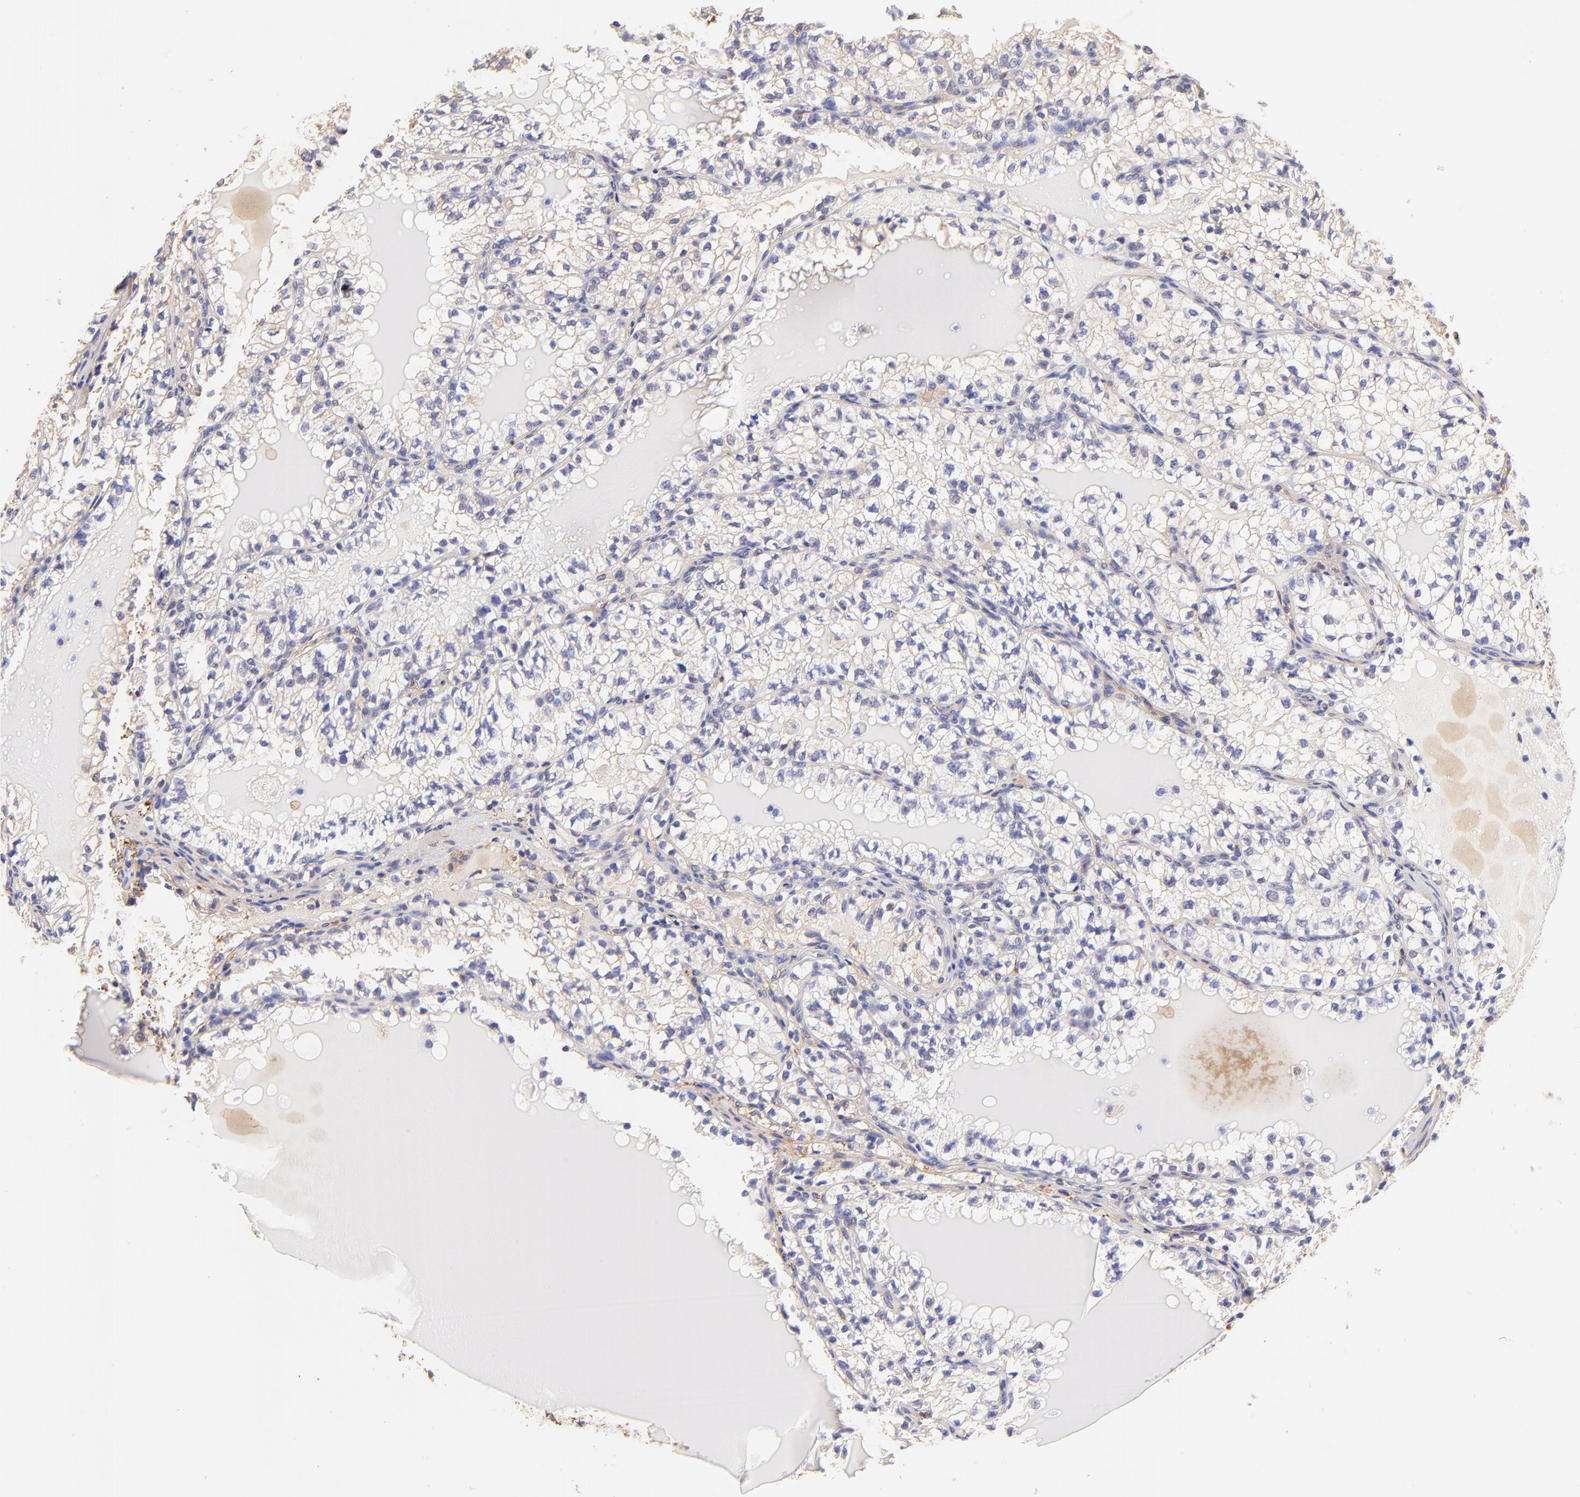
{"staining": {"intensity": "weak", "quantity": "<25%", "location": "cytoplasmic/membranous"}, "tissue": "renal cancer", "cell_type": "Tumor cells", "image_type": "cancer", "snomed": [{"axis": "morphology", "description": "Adenocarcinoma, NOS"}, {"axis": "topography", "description": "Kidney"}], "caption": "An immunohistochemistry (IHC) histopathology image of renal cancer is shown. There is no staining in tumor cells of renal cancer.", "gene": "BGN", "patient": {"sex": "male", "age": 61}}